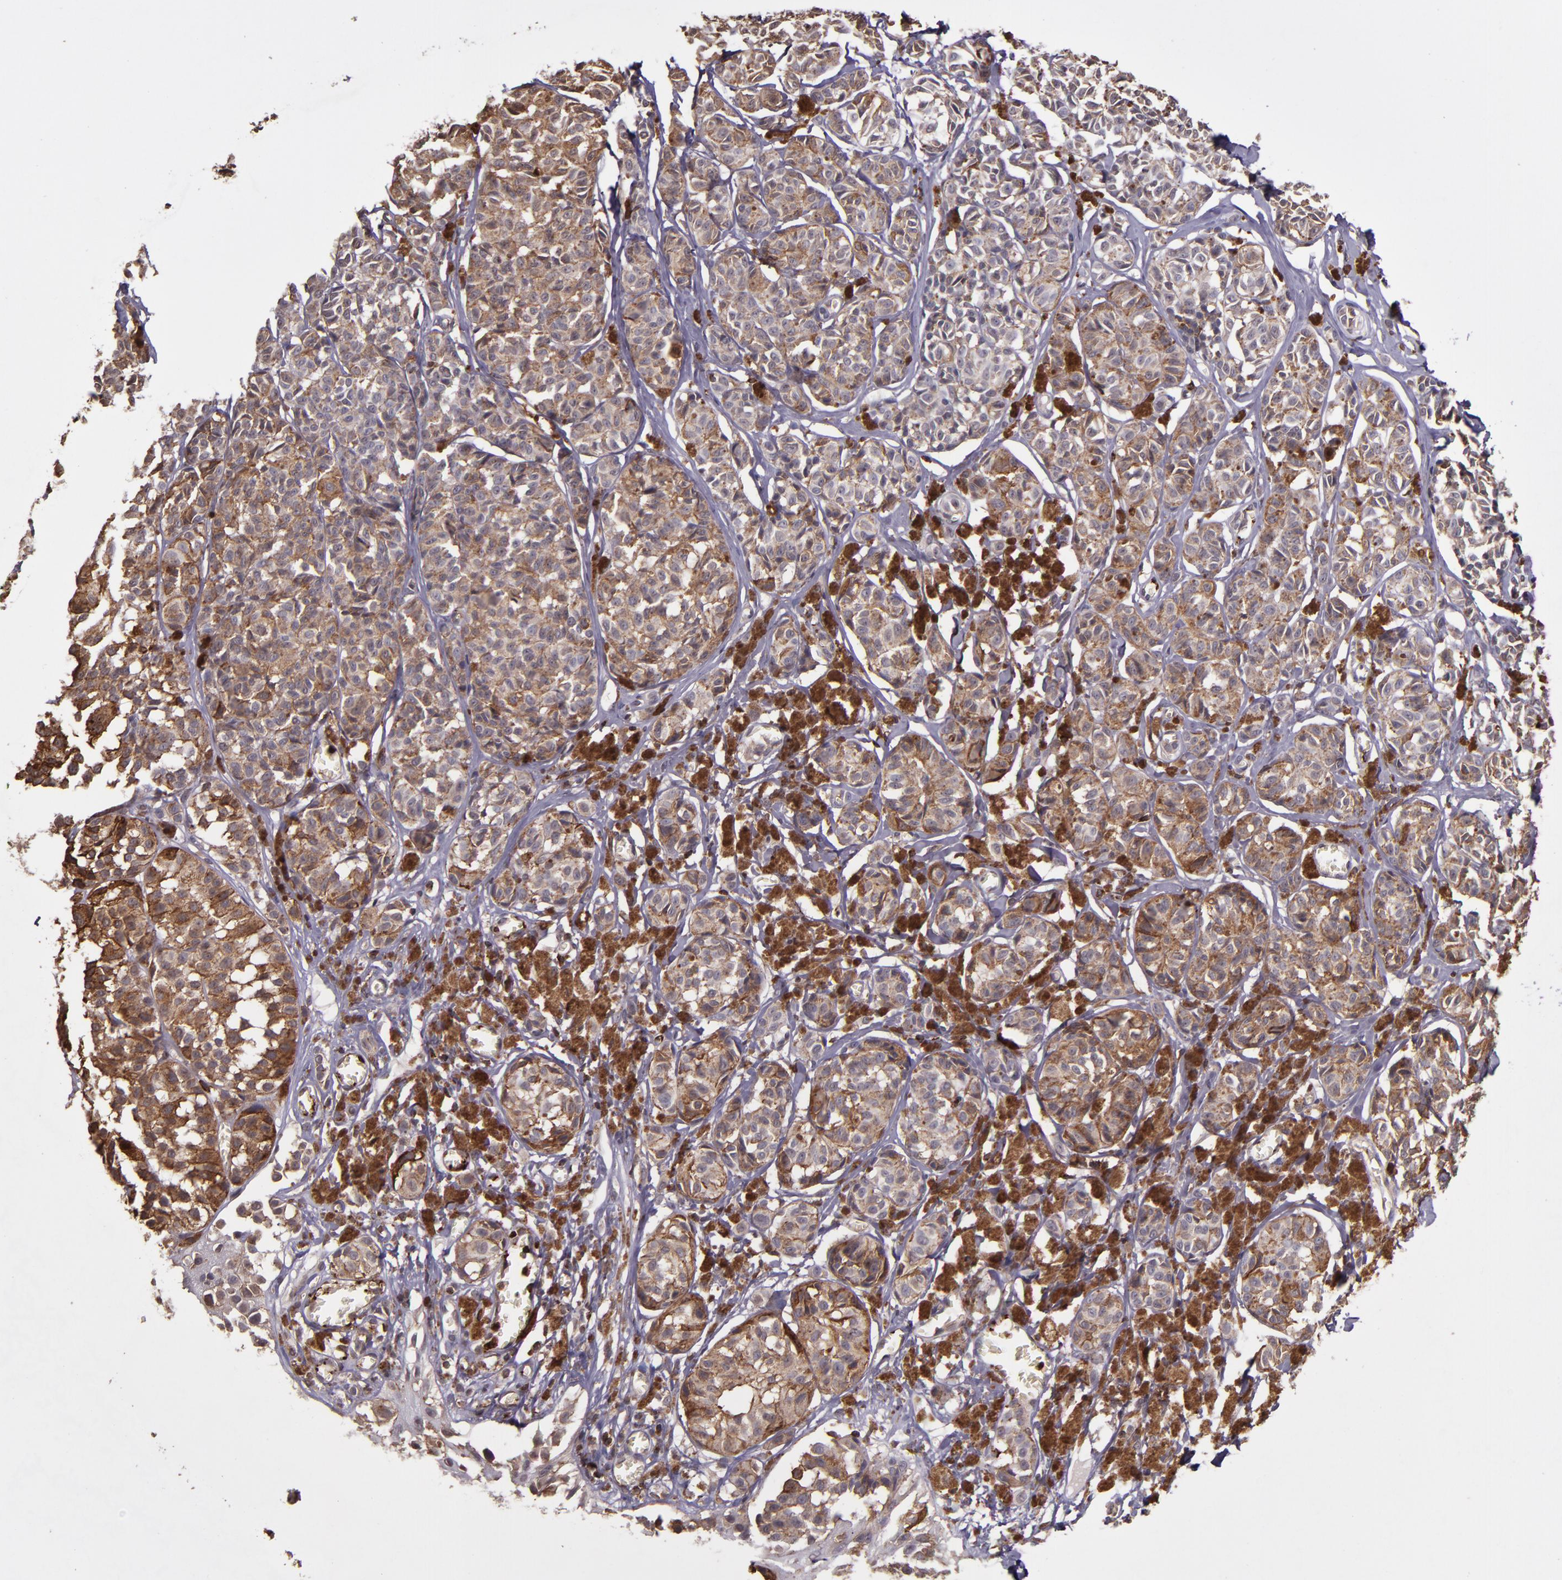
{"staining": {"intensity": "moderate", "quantity": ">75%", "location": "cytoplasmic/membranous"}, "tissue": "melanoma", "cell_type": "Tumor cells", "image_type": "cancer", "snomed": [{"axis": "morphology", "description": "Malignant melanoma, NOS"}, {"axis": "topography", "description": "Skin"}], "caption": "A brown stain labels moderate cytoplasmic/membranous staining of a protein in malignant melanoma tumor cells.", "gene": "SLC2A3", "patient": {"sex": "male", "age": 76}}